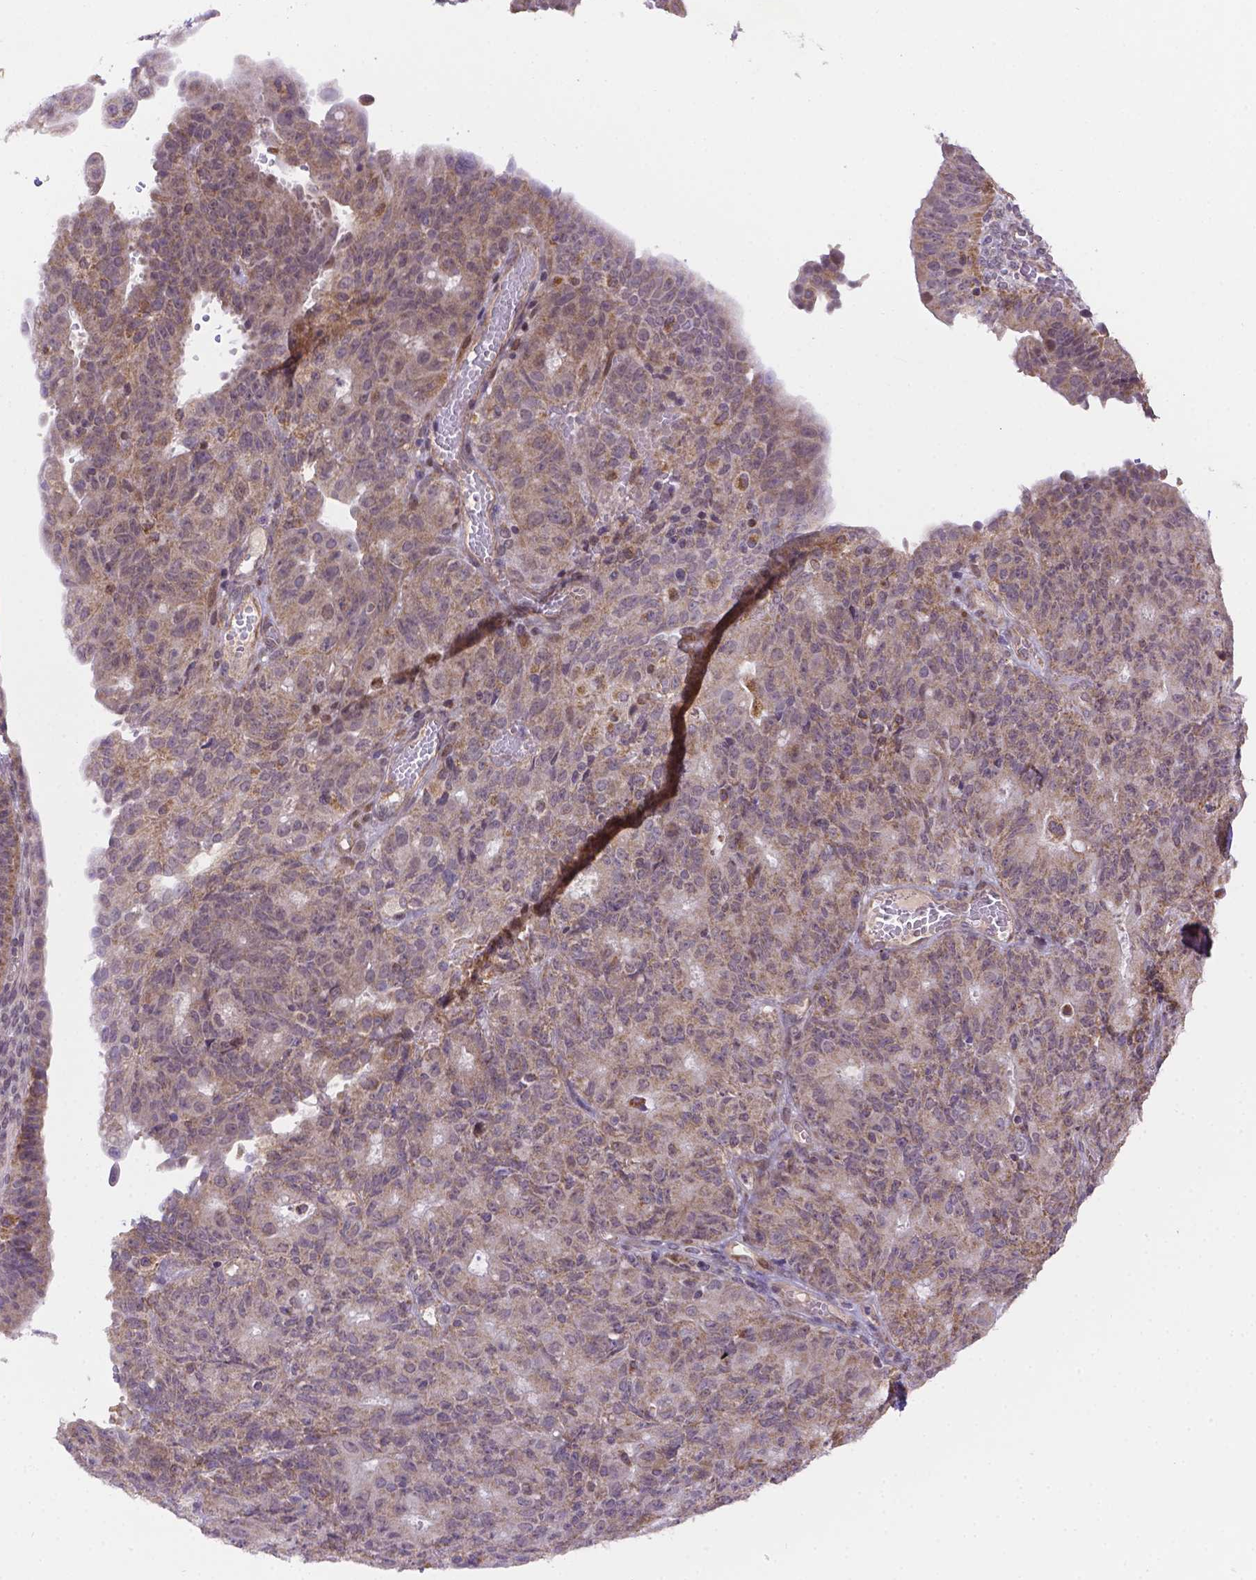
{"staining": {"intensity": "moderate", "quantity": ">75%", "location": "cytoplasmic/membranous"}, "tissue": "ovarian cancer", "cell_type": "Tumor cells", "image_type": "cancer", "snomed": [{"axis": "morphology", "description": "Carcinoma, endometroid"}, {"axis": "topography", "description": "Ovary"}], "caption": "Immunohistochemical staining of ovarian cancer demonstrates medium levels of moderate cytoplasmic/membranous protein expression in about >75% of tumor cells.", "gene": "CYYR1", "patient": {"sex": "female", "age": 42}}